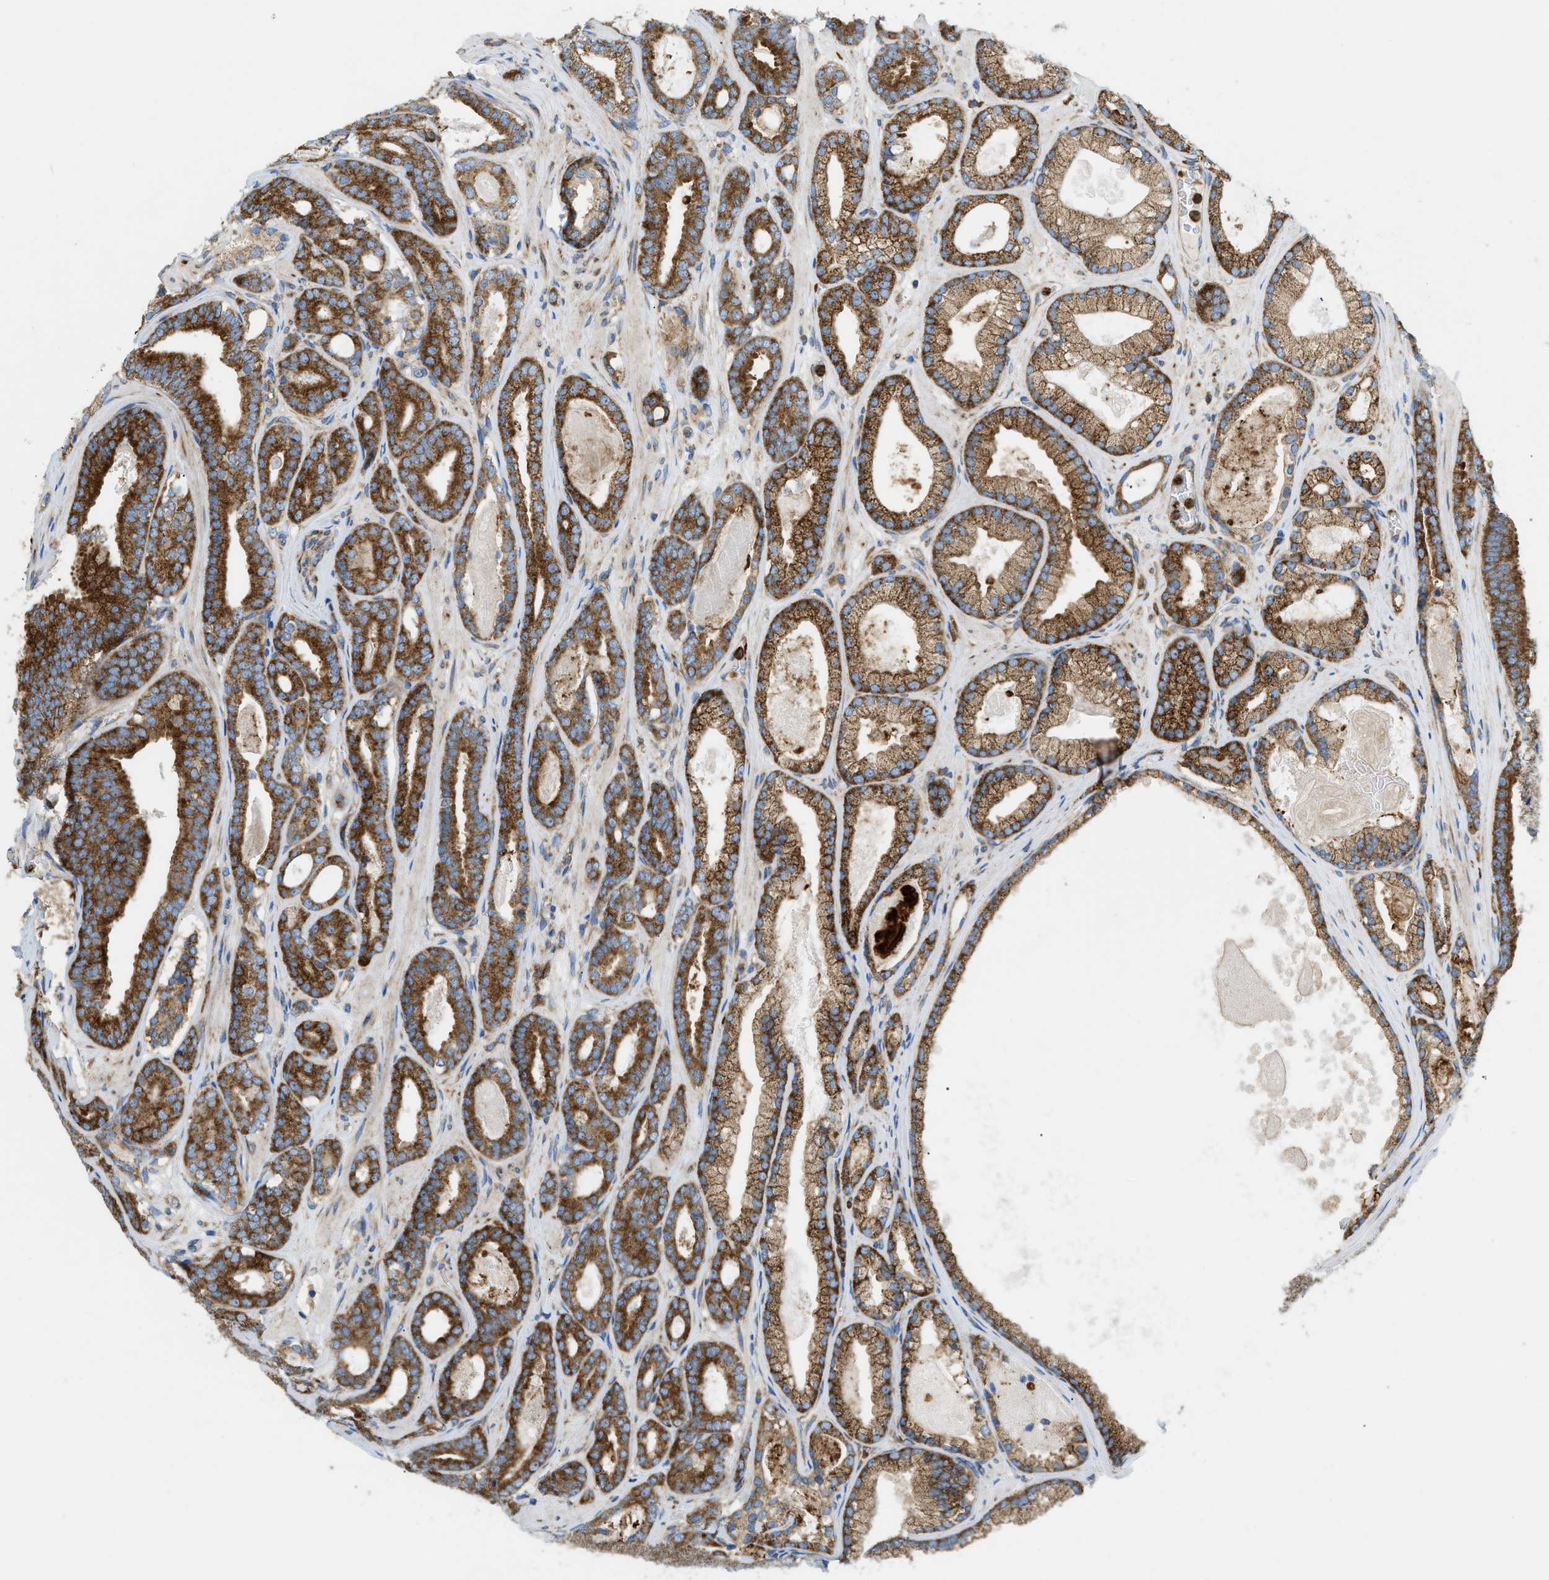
{"staining": {"intensity": "strong", "quantity": ">75%", "location": "cytoplasmic/membranous"}, "tissue": "prostate cancer", "cell_type": "Tumor cells", "image_type": "cancer", "snomed": [{"axis": "morphology", "description": "Adenocarcinoma, High grade"}, {"axis": "topography", "description": "Prostate"}], "caption": "IHC of high-grade adenocarcinoma (prostate) reveals high levels of strong cytoplasmic/membranous expression in about >75% of tumor cells. (Stains: DAB in brown, nuclei in blue, Microscopy: brightfield microscopy at high magnification).", "gene": "GPAT4", "patient": {"sex": "male", "age": 60}}